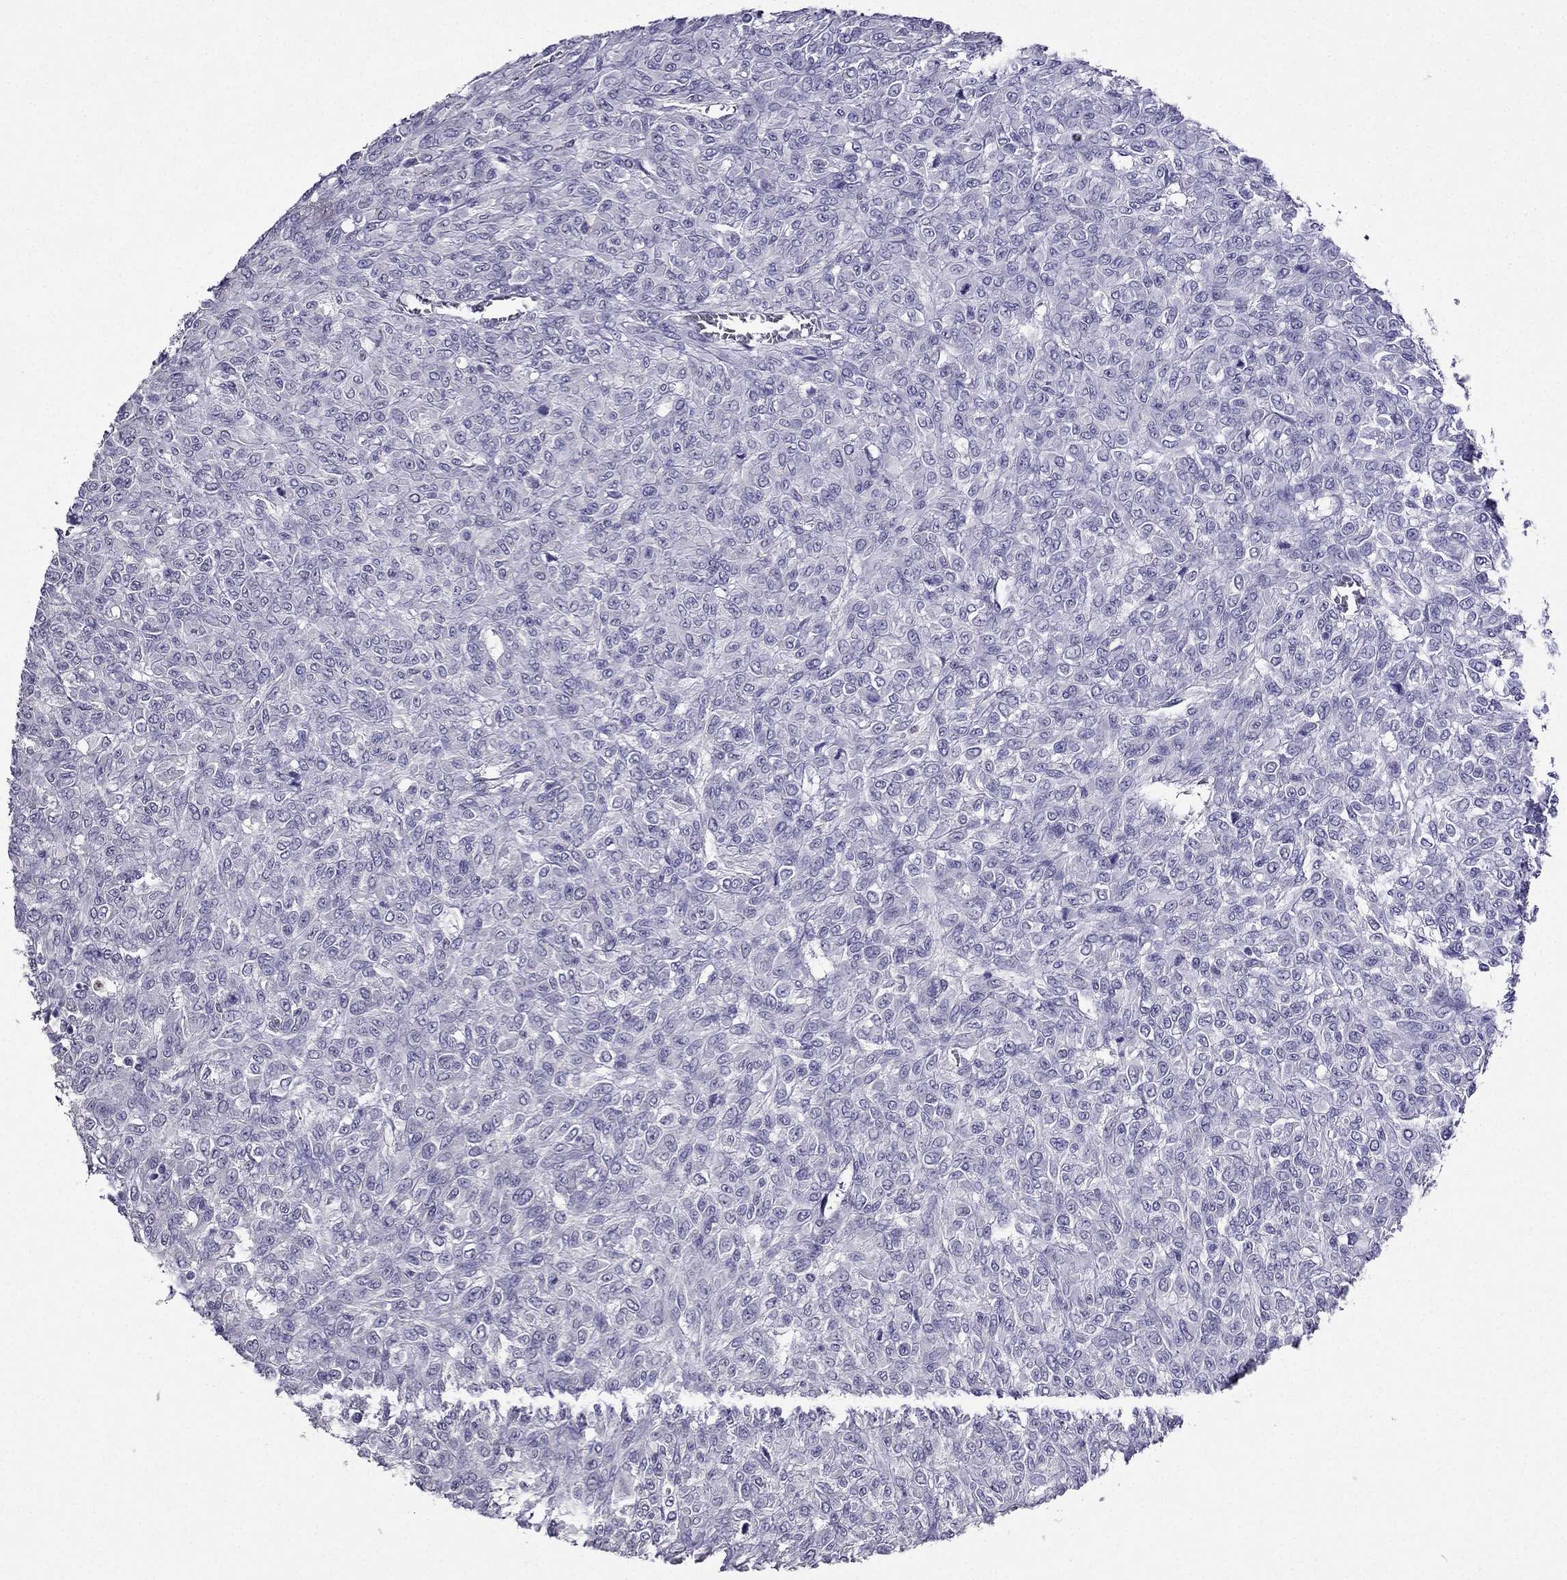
{"staining": {"intensity": "negative", "quantity": "none", "location": "none"}, "tissue": "renal cancer", "cell_type": "Tumor cells", "image_type": "cancer", "snomed": [{"axis": "morphology", "description": "Adenocarcinoma, NOS"}, {"axis": "topography", "description": "Kidney"}], "caption": "This is an immunohistochemistry micrograph of renal cancer (adenocarcinoma). There is no expression in tumor cells.", "gene": "ARID3A", "patient": {"sex": "male", "age": 58}}